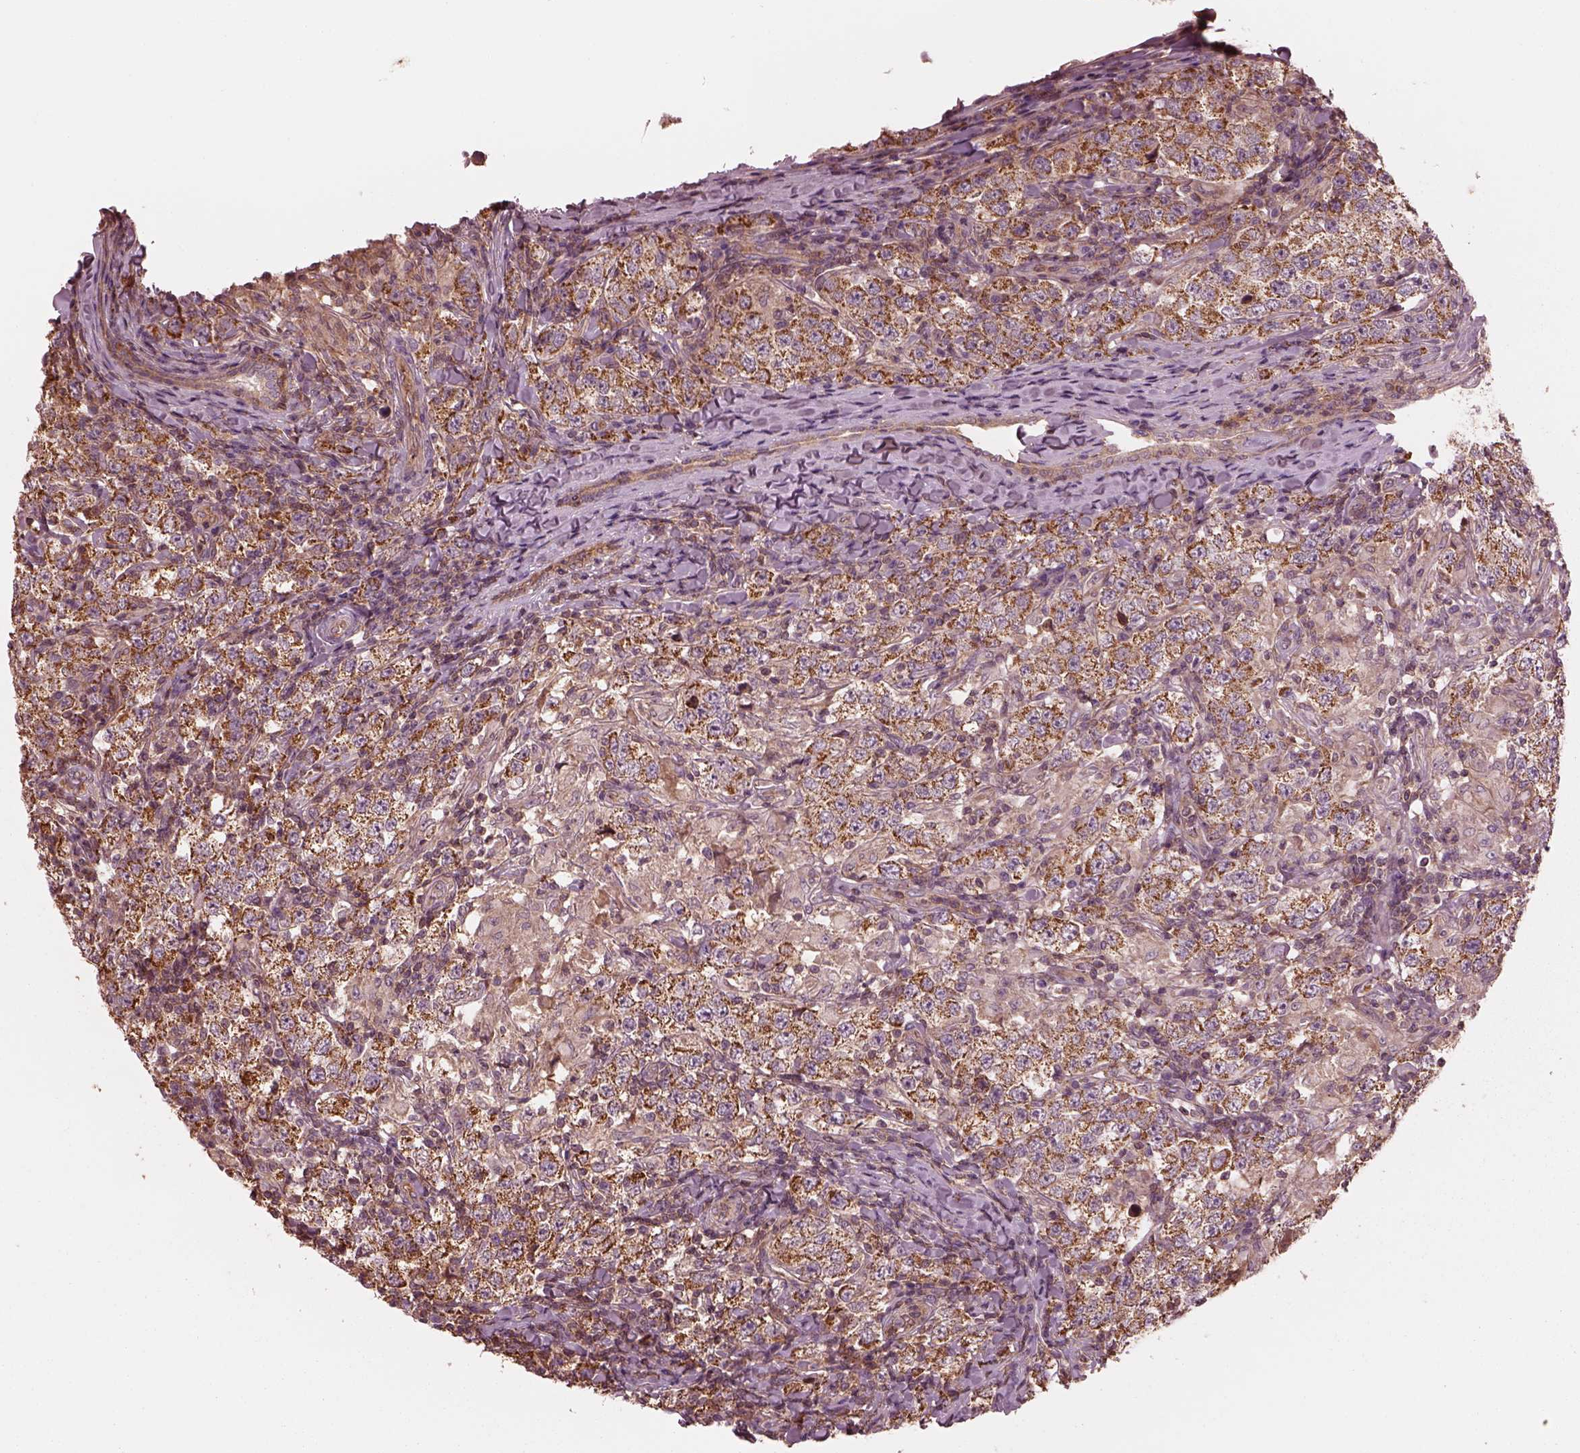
{"staining": {"intensity": "strong", "quantity": ">75%", "location": "cytoplasmic/membranous"}, "tissue": "testis cancer", "cell_type": "Tumor cells", "image_type": "cancer", "snomed": [{"axis": "morphology", "description": "Seminoma, NOS"}, {"axis": "morphology", "description": "Carcinoma, Embryonal, NOS"}, {"axis": "topography", "description": "Testis"}], "caption": "Seminoma (testis) was stained to show a protein in brown. There is high levels of strong cytoplasmic/membranous expression in about >75% of tumor cells.", "gene": "STK33", "patient": {"sex": "male", "age": 41}}